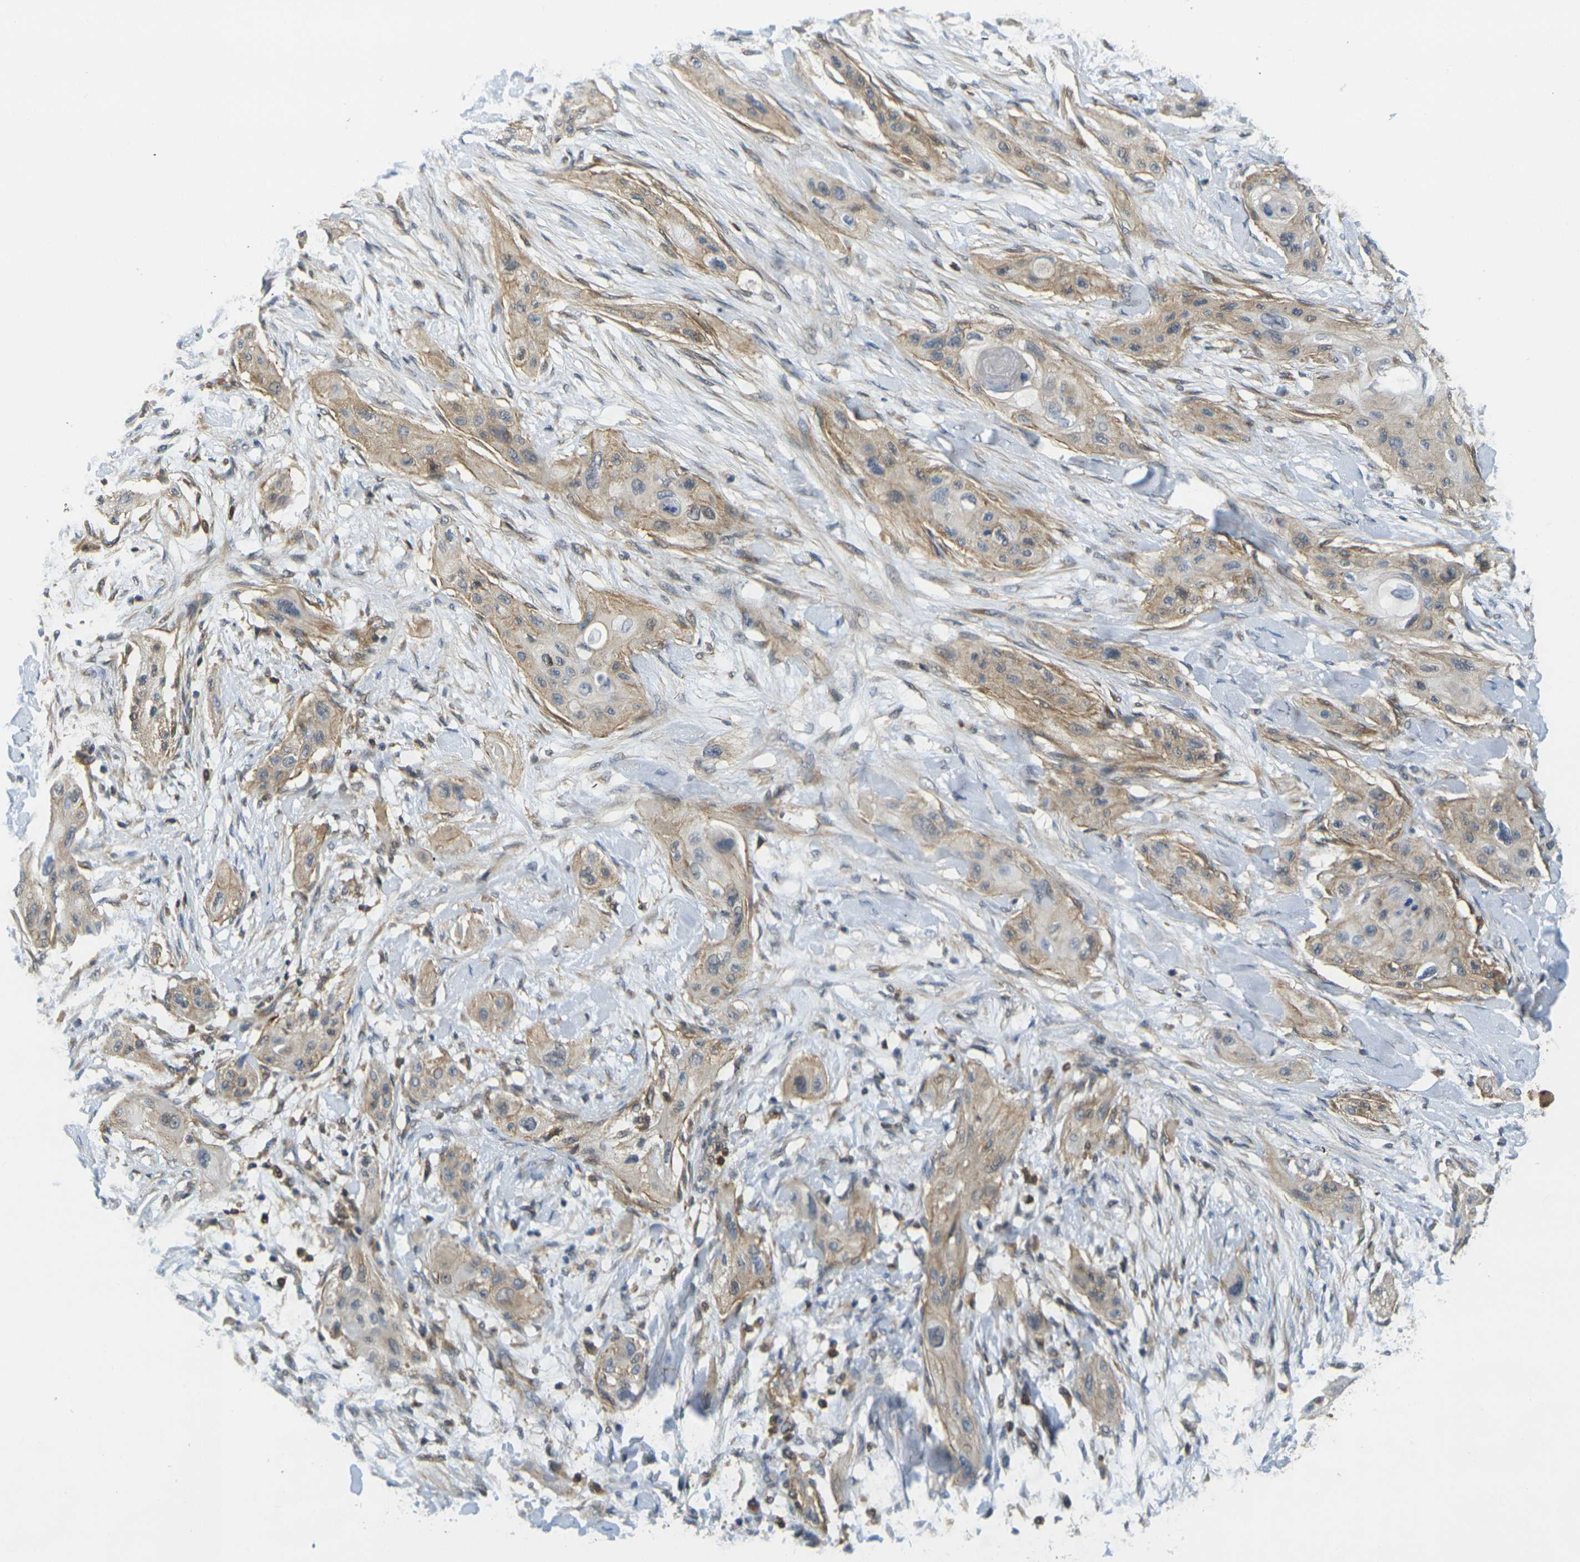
{"staining": {"intensity": "weak", "quantity": ">75%", "location": "cytoplasmic/membranous"}, "tissue": "lung cancer", "cell_type": "Tumor cells", "image_type": "cancer", "snomed": [{"axis": "morphology", "description": "Squamous cell carcinoma, NOS"}, {"axis": "topography", "description": "Lung"}], "caption": "Tumor cells reveal low levels of weak cytoplasmic/membranous staining in about >75% of cells in squamous cell carcinoma (lung). Using DAB (brown) and hematoxylin (blue) stains, captured at high magnification using brightfield microscopy.", "gene": "LASP1", "patient": {"sex": "female", "age": 47}}